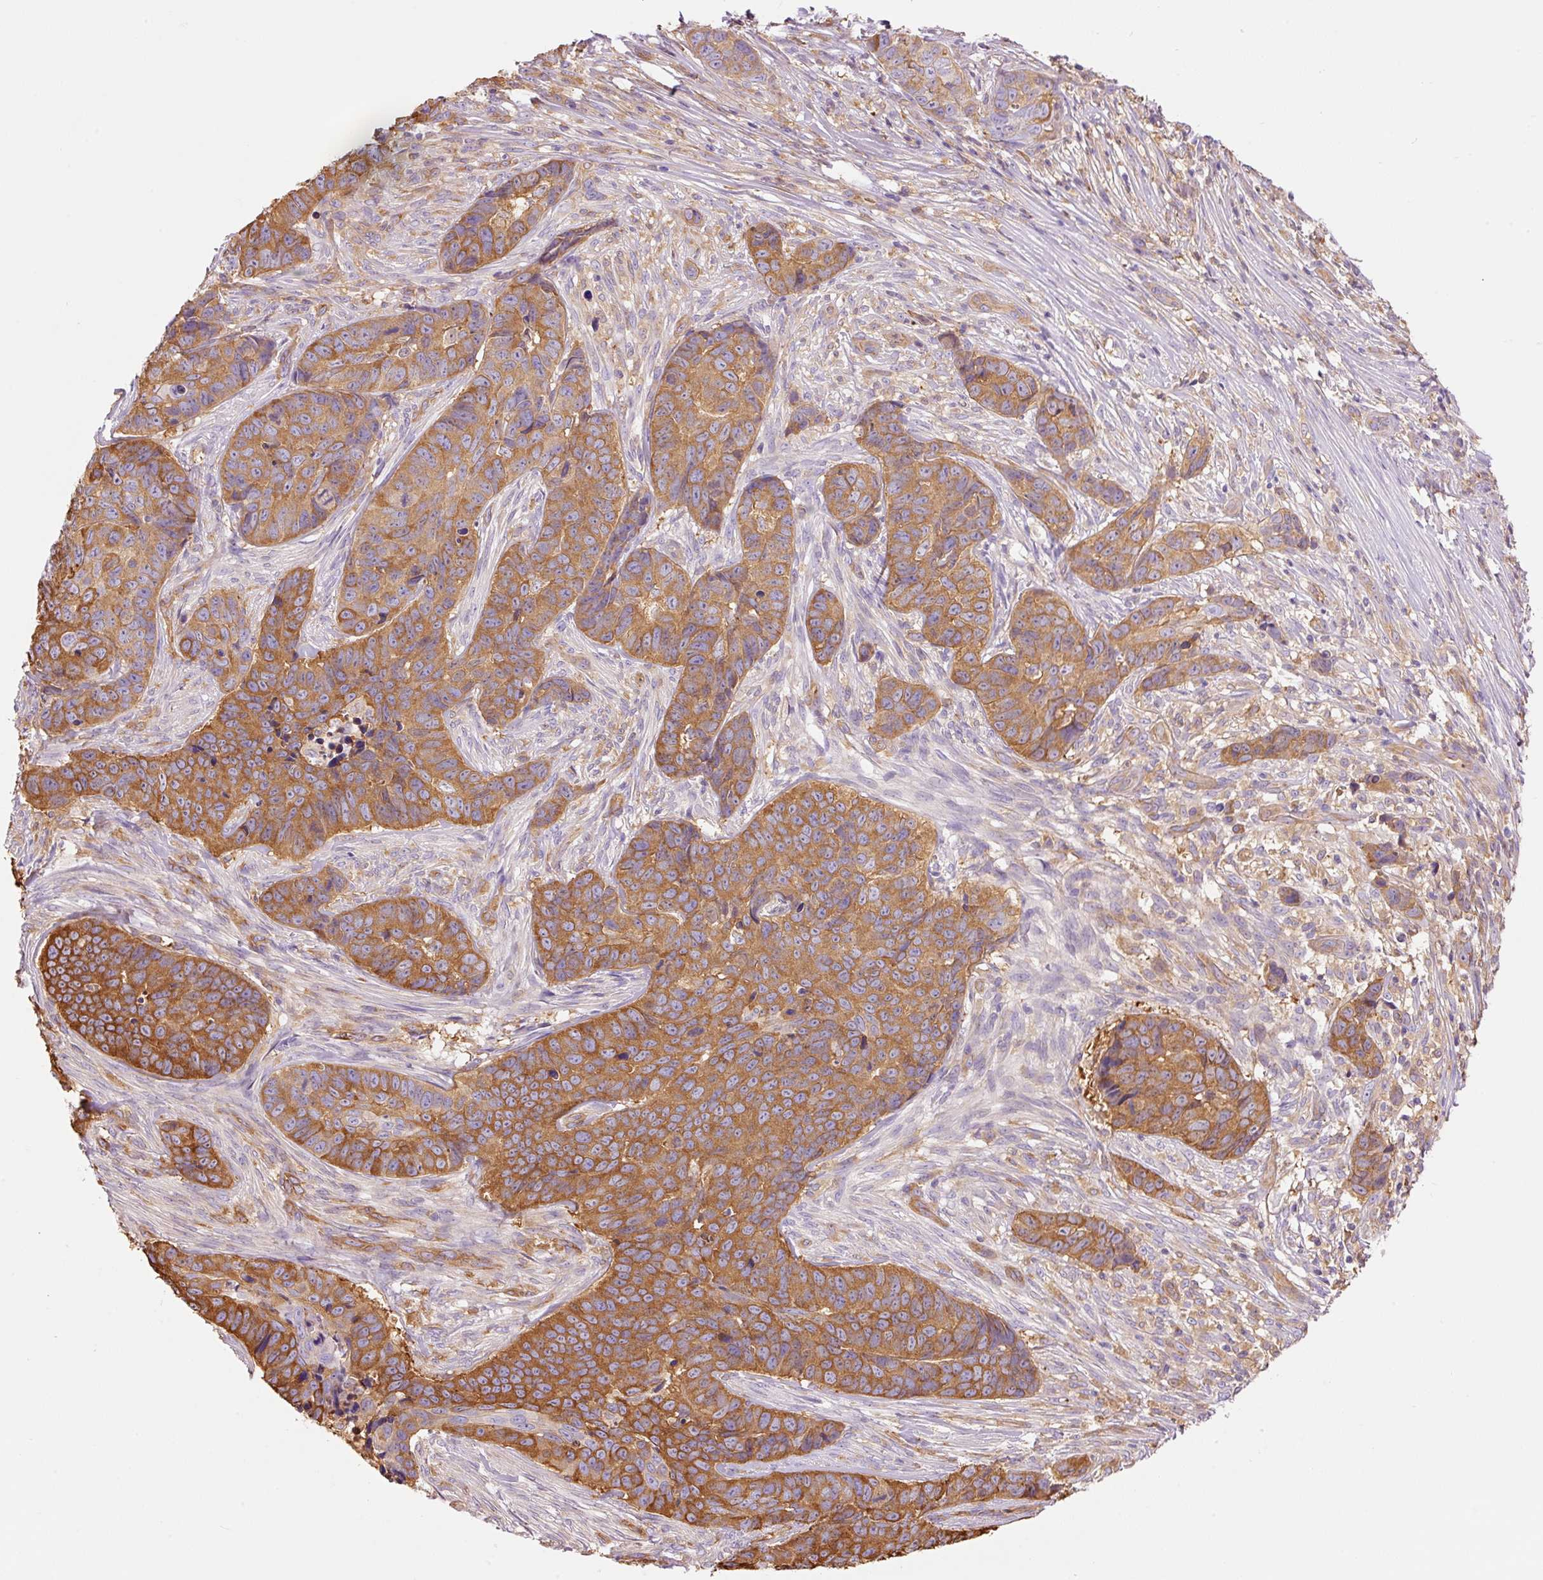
{"staining": {"intensity": "strong", "quantity": "25%-75%", "location": "cytoplasmic/membranous"}, "tissue": "skin cancer", "cell_type": "Tumor cells", "image_type": "cancer", "snomed": [{"axis": "morphology", "description": "Basal cell carcinoma"}, {"axis": "topography", "description": "Skin"}], "caption": "Brown immunohistochemical staining in human basal cell carcinoma (skin) exhibits strong cytoplasmic/membranous expression in about 25%-75% of tumor cells.", "gene": "IL10RB", "patient": {"sex": "female", "age": 82}}